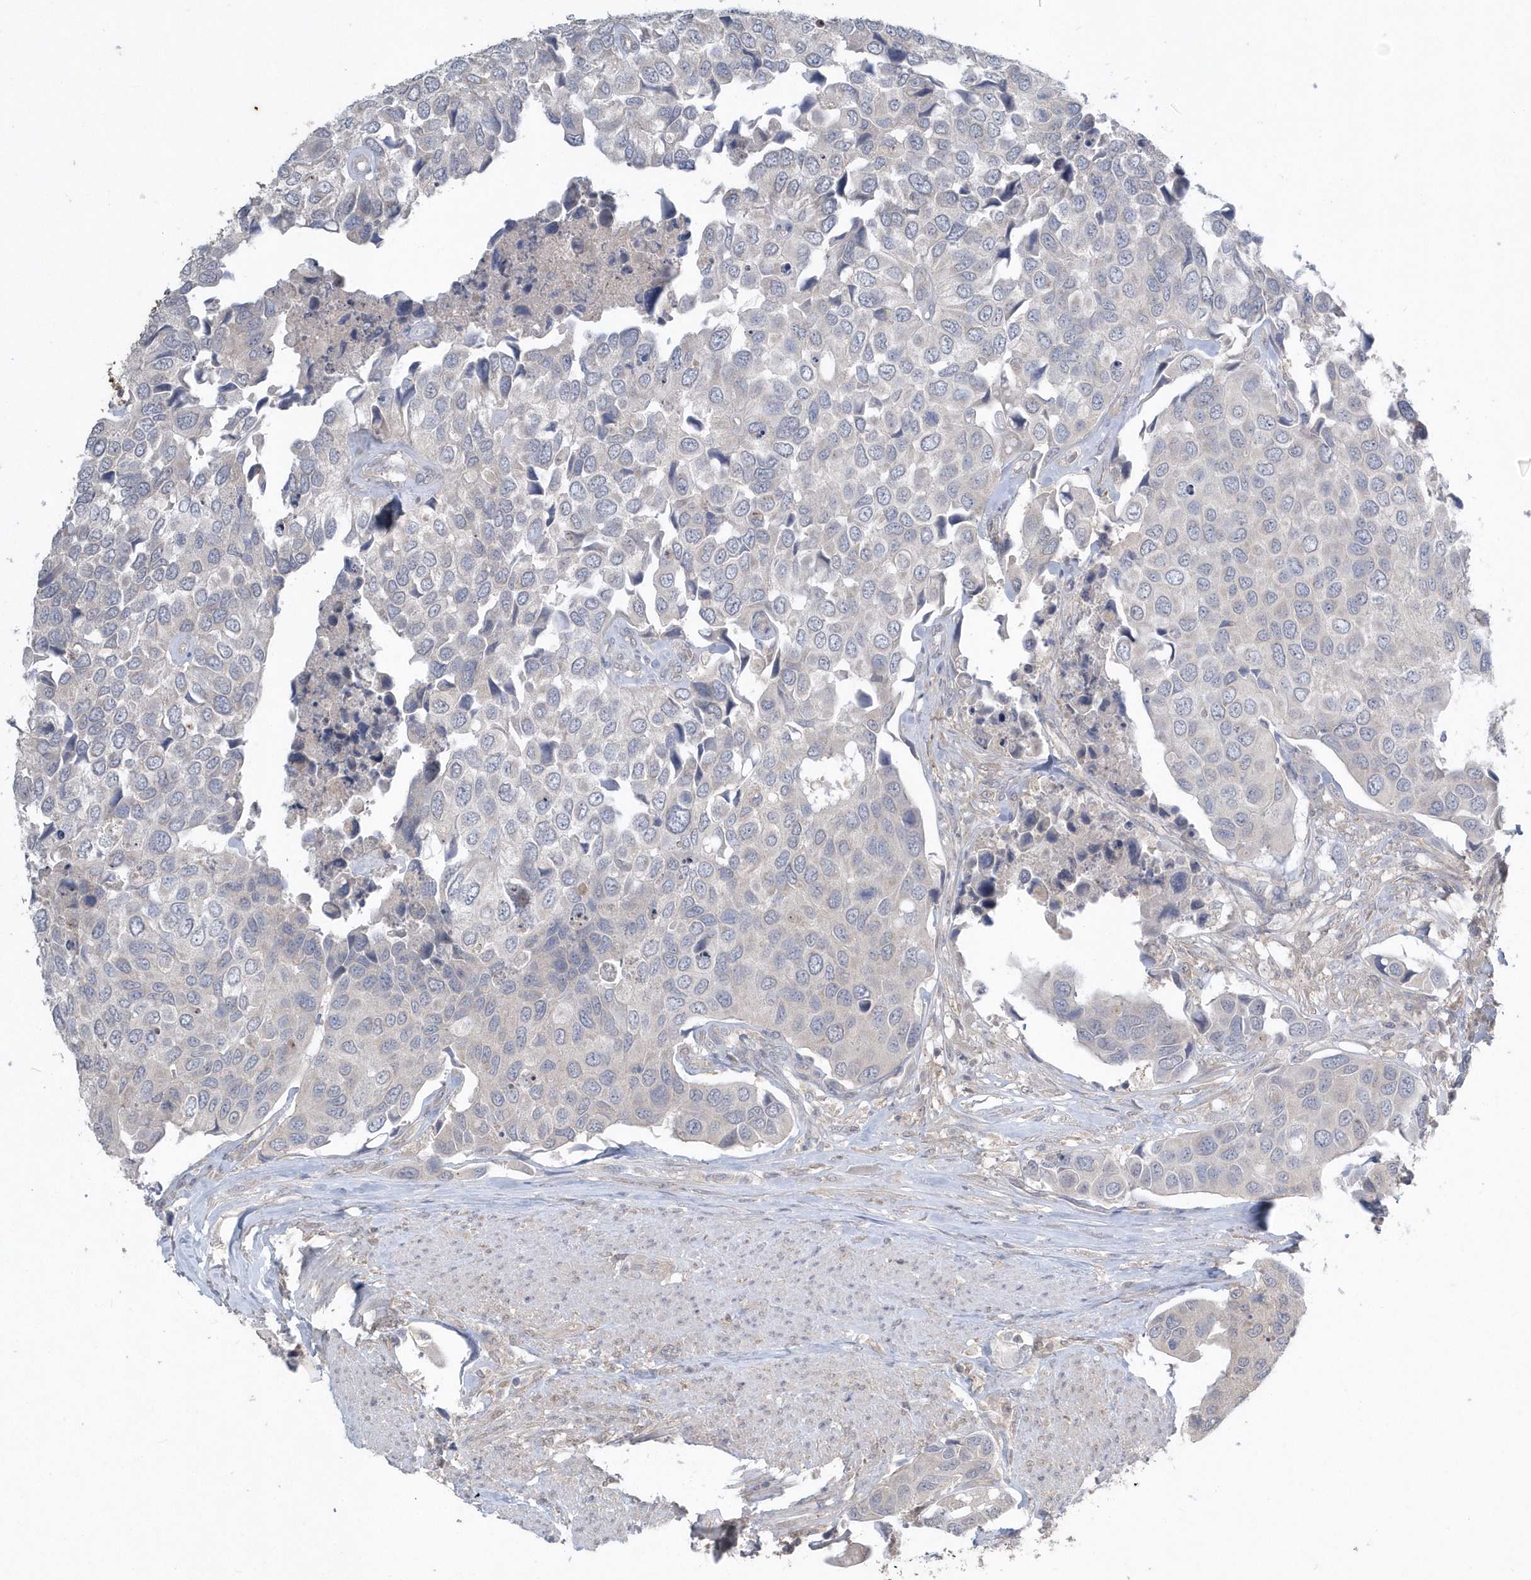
{"staining": {"intensity": "negative", "quantity": "none", "location": "none"}, "tissue": "urothelial cancer", "cell_type": "Tumor cells", "image_type": "cancer", "snomed": [{"axis": "morphology", "description": "Urothelial carcinoma, High grade"}, {"axis": "topography", "description": "Urinary bladder"}], "caption": "IHC micrograph of neoplastic tissue: human urothelial carcinoma (high-grade) stained with DAB demonstrates no significant protein positivity in tumor cells.", "gene": "AKR7A2", "patient": {"sex": "male", "age": 74}}